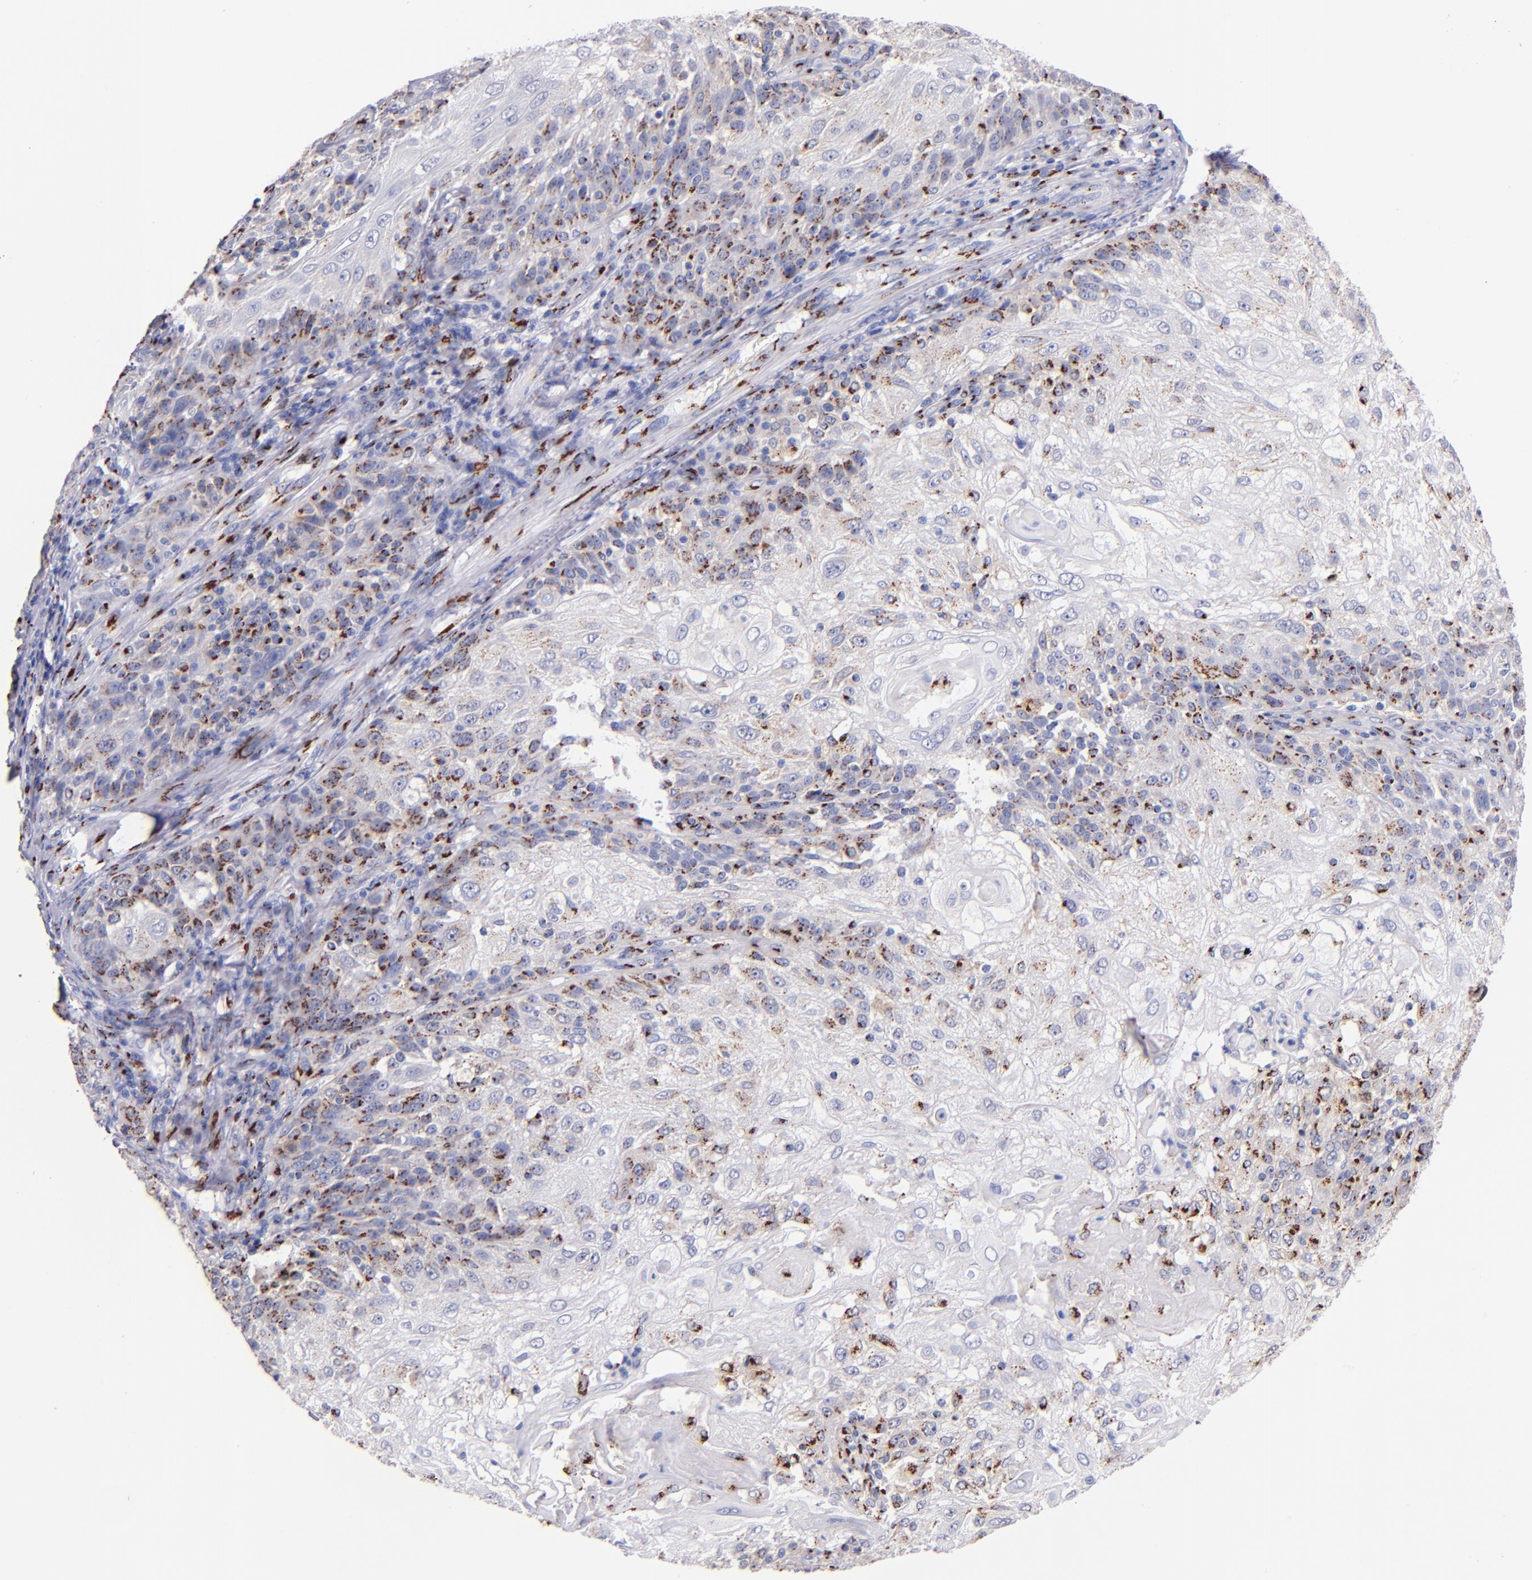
{"staining": {"intensity": "moderate", "quantity": "25%-75%", "location": "cytoplasmic/membranous"}, "tissue": "skin cancer", "cell_type": "Tumor cells", "image_type": "cancer", "snomed": [{"axis": "morphology", "description": "Normal tissue, NOS"}, {"axis": "morphology", "description": "Squamous cell carcinoma, NOS"}, {"axis": "topography", "description": "Skin"}], "caption": "There is medium levels of moderate cytoplasmic/membranous positivity in tumor cells of skin squamous cell carcinoma, as demonstrated by immunohistochemical staining (brown color).", "gene": "GOLIM4", "patient": {"sex": "female", "age": 83}}